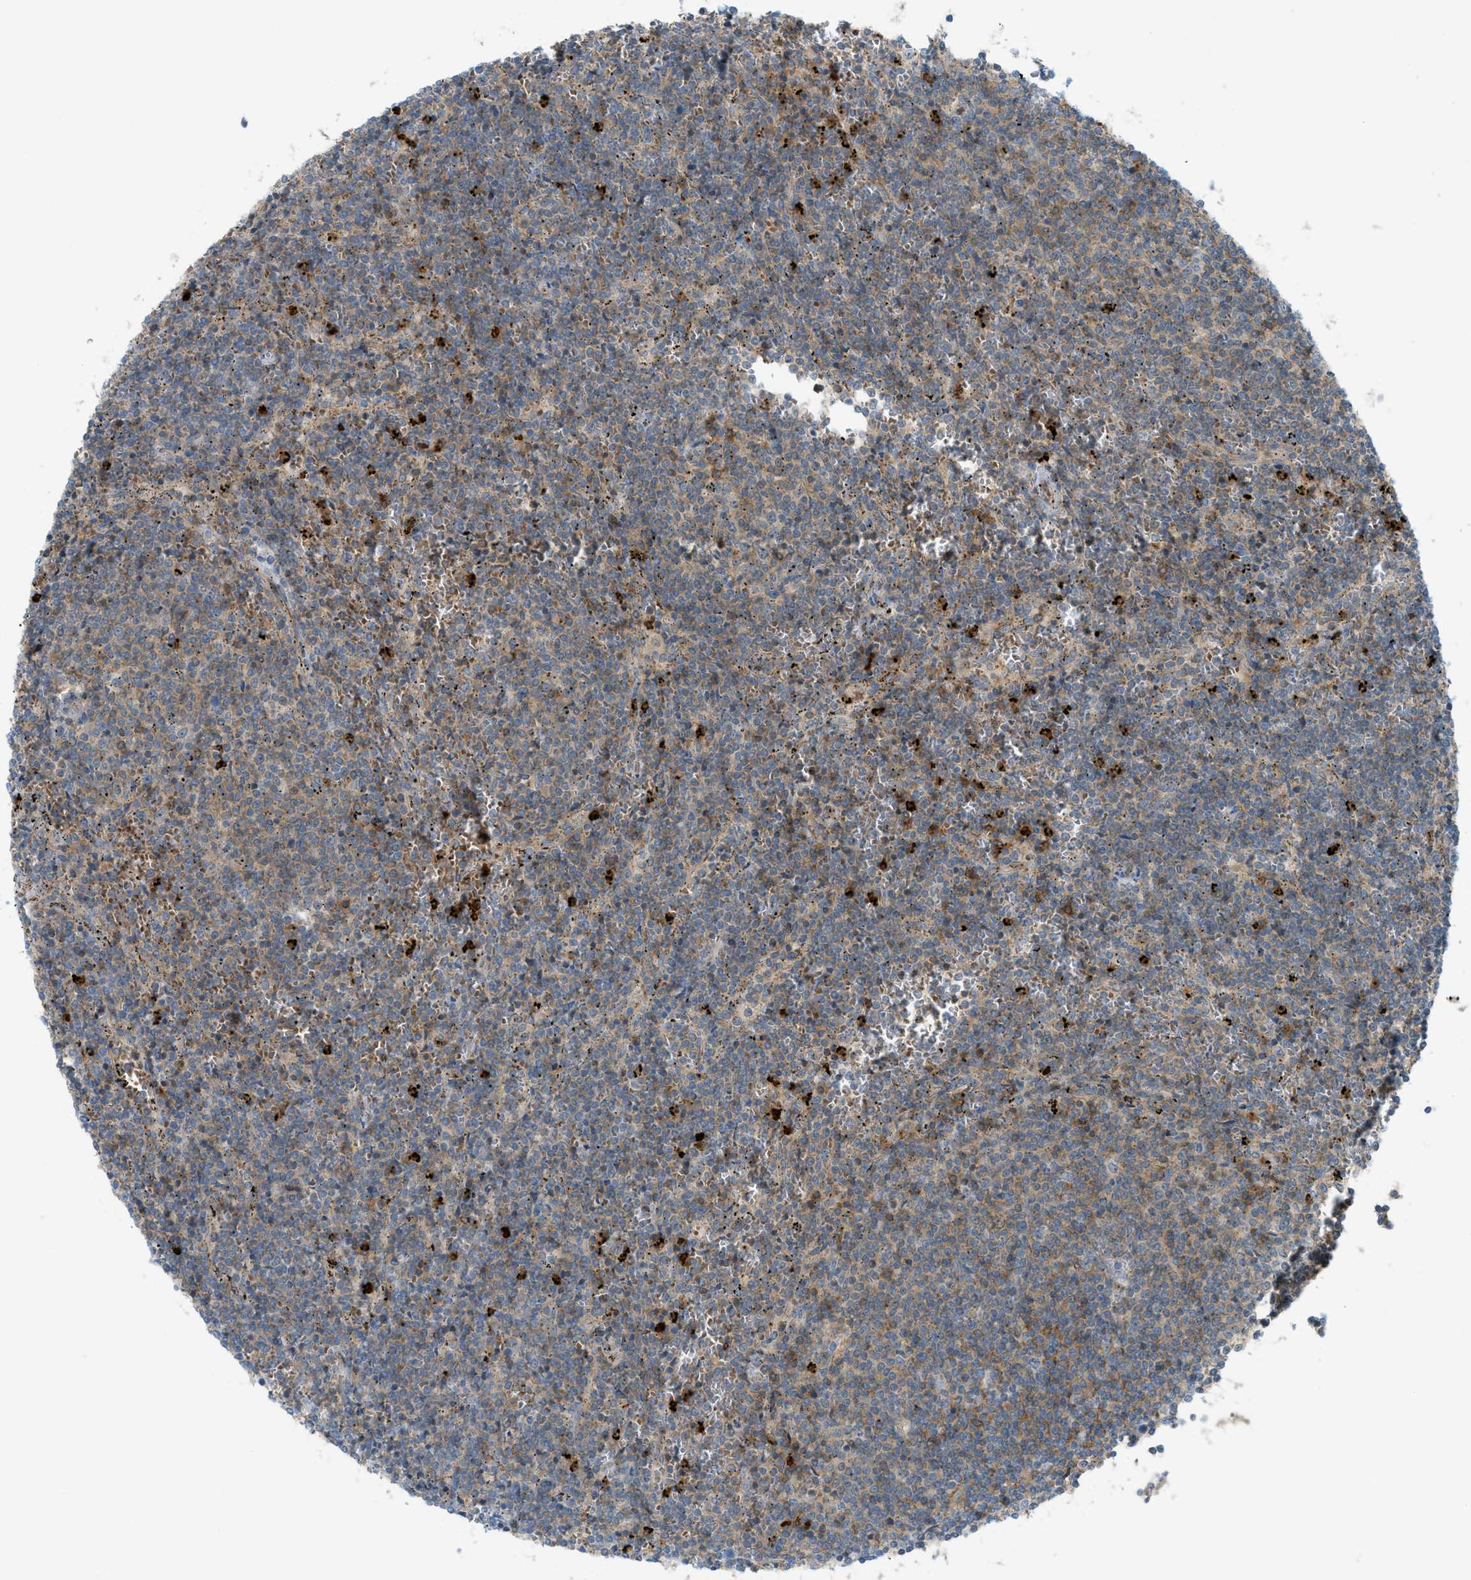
{"staining": {"intensity": "weak", "quantity": ">75%", "location": "cytoplasmic/membranous"}, "tissue": "lymphoma", "cell_type": "Tumor cells", "image_type": "cancer", "snomed": [{"axis": "morphology", "description": "Malignant lymphoma, non-Hodgkin's type, Low grade"}, {"axis": "topography", "description": "Spleen"}], "caption": "A brown stain highlights weak cytoplasmic/membranous expression of a protein in malignant lymphoma, non-Hodgkin's type (low-grade) tumor cells.", "gene": "GRK6", "patient": {"sex": "female", "age": 50}}